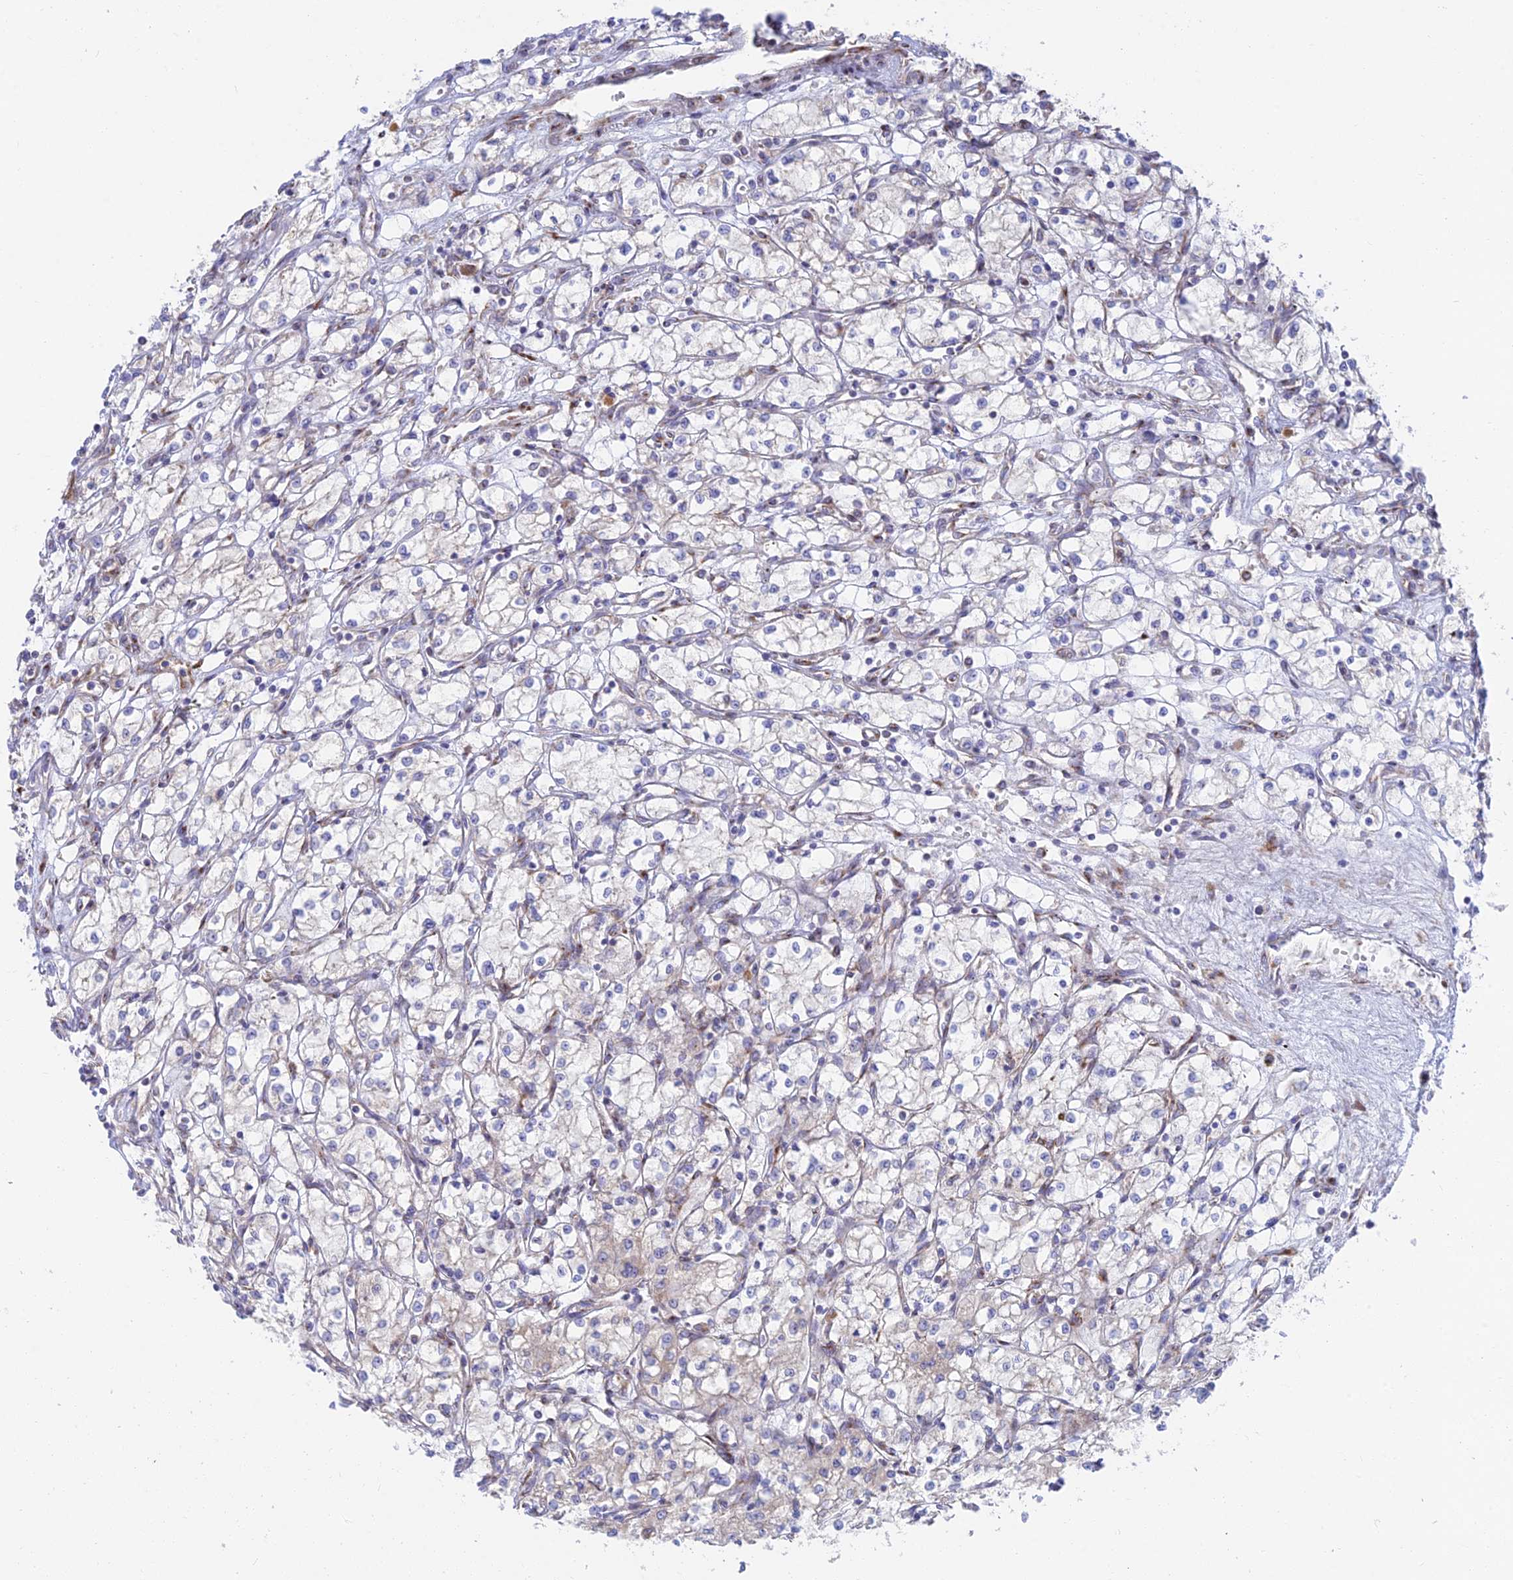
{"staining": {"intensity": "negative", "quantity": "none", "location": "none"}, "tissue": "renal cancer", "cell_type": "Tumor cells", "image_type": "cancer", "snomed": [{"axis": "morphology", "description": "Adenocarcinoma, NOS"}, {"axis": "topography", "description": "Kidney"}], "caption": "The histopathology image exhibits no staining of tumor cells in renal cancer (adenocarcinoma).", "gene": "GOLGA3", "patient": {"sex": "male", "age": 59}}